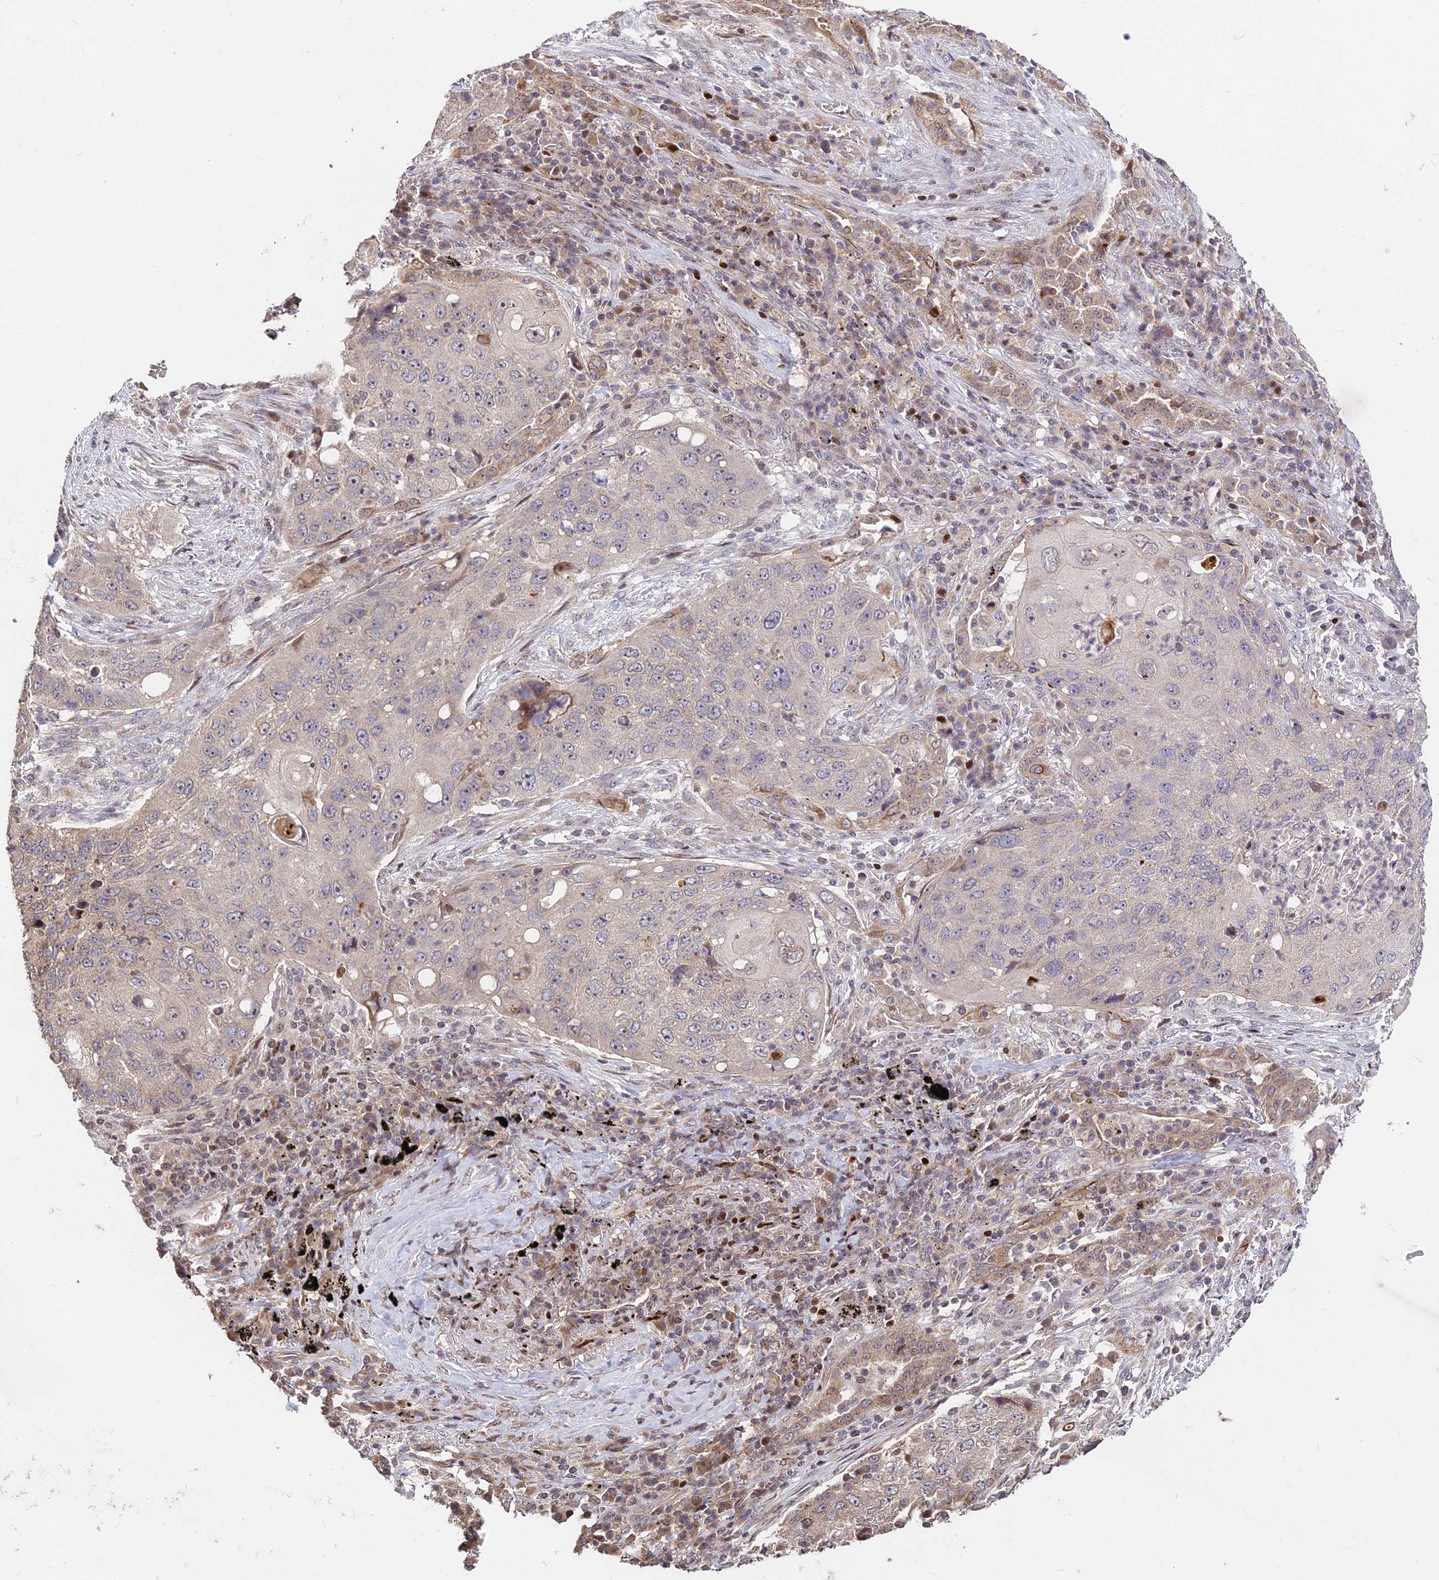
{"staining": {"intensity": "weak", "quantity": "25%-75%", "location": "cytoplasmic/membranous"}, "tissue": "lung cancer", "cell_type": "Tumor cells", "image_type": "cancer", "snomed": [{"axis": "morphology", "description": "Squamous cell carcinoma, NOS"}, {"axis": "topography", "description": "Lung"}], "caption": "IHC histopathology image of human squamous cell carcinoma (lung) stained for a protein (brown), which reveals low levels of weak cytoplasmic/membranous expression in approximately 25%-75% of tumor cells.", "gene": "RBMS2", "patient": {"sex": "female", "age": 63}}